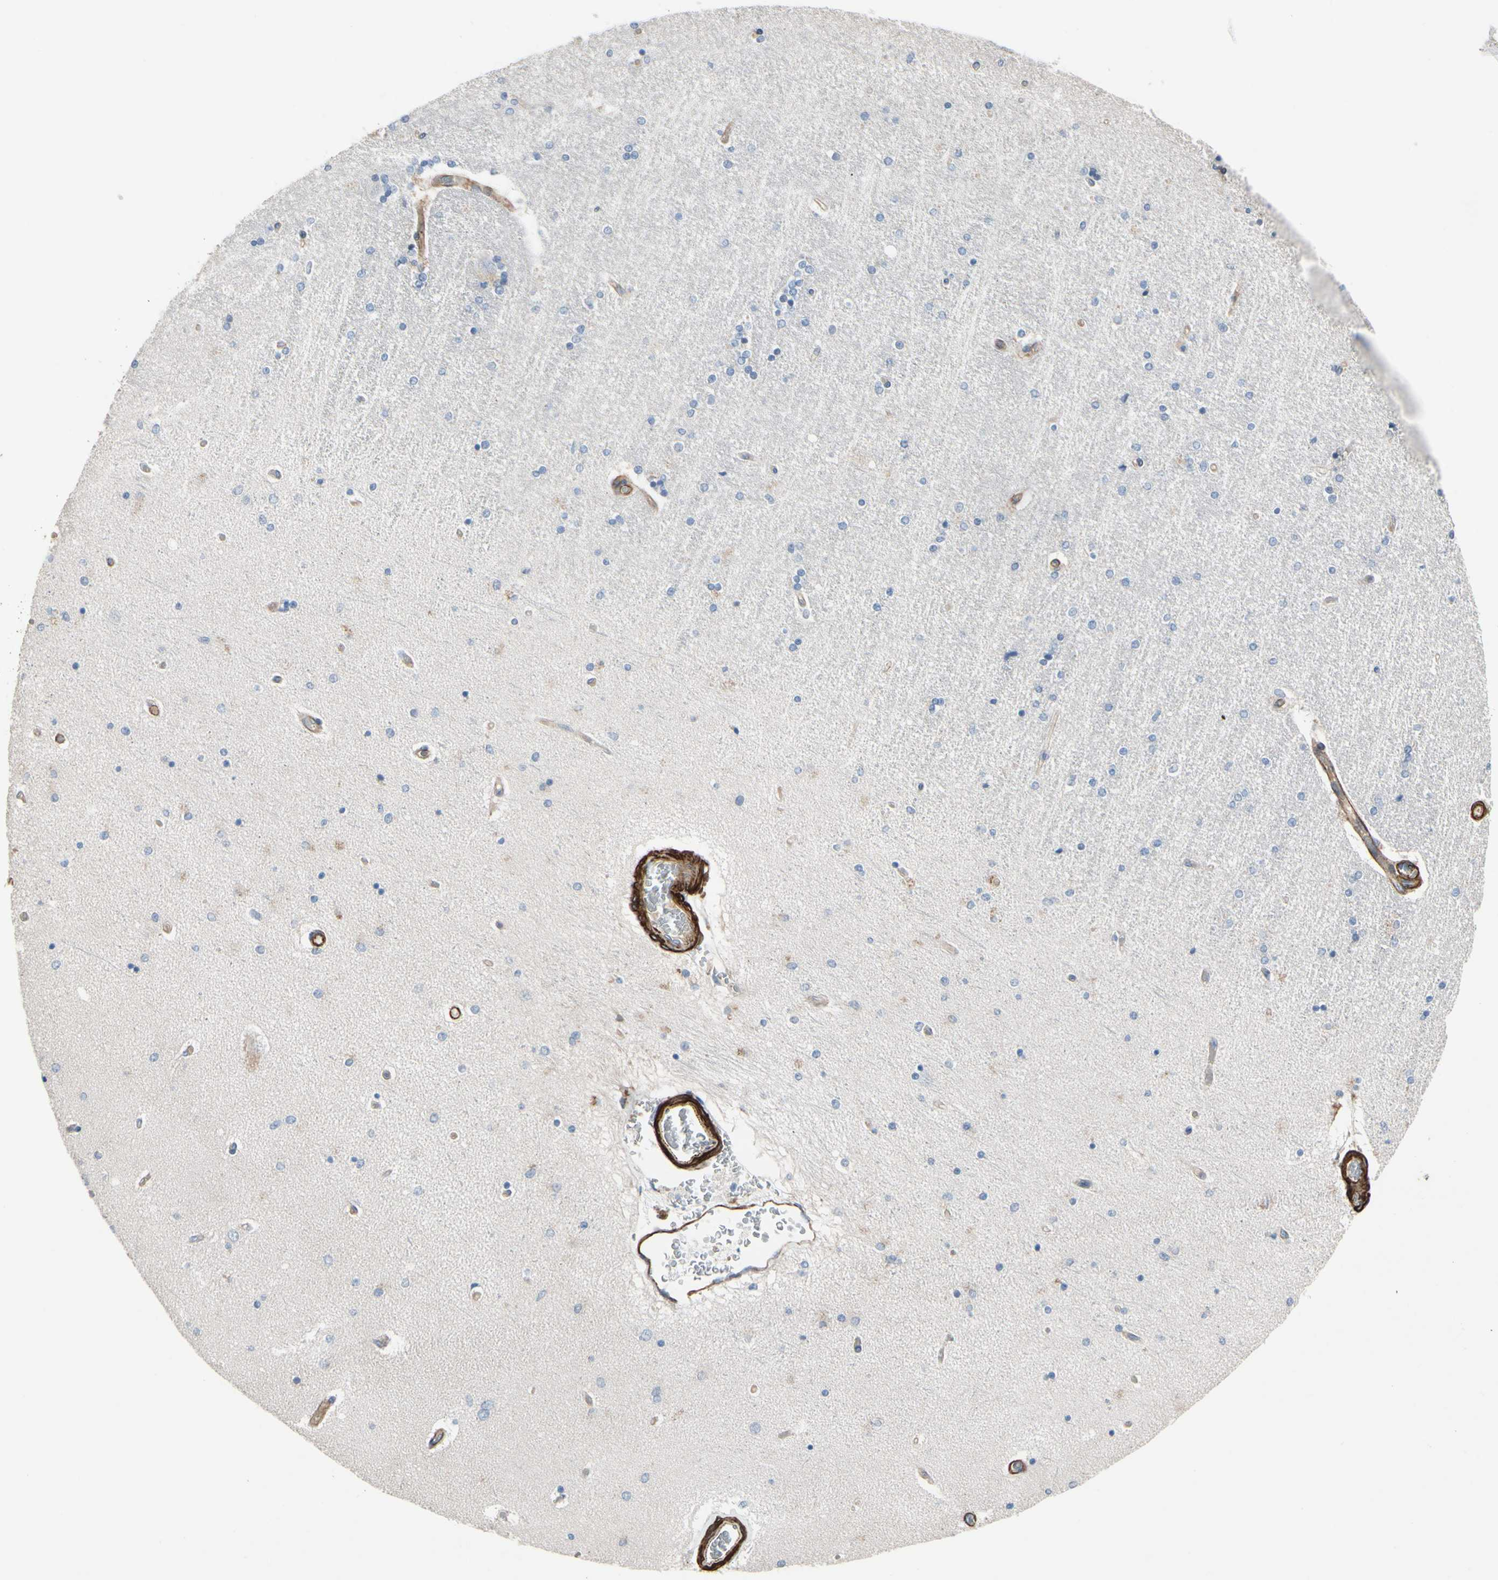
{"staining": {"intensity": "negative", "quantity": "none", "location": "none"}, "tissue": "hippocampus", "cell_type": "Glial cells", "image_type": "normal", "snomed": [{"axis": "morphology", "description": "Normal tissue, NOS"}, {"axis": "topography", "description": "Hippocampus"}], "caption": "Immunohistochemistry photomicrograph of unremarkable hippocampus: hippocampus stained with DAB displays no significant protein positivity in glial cells. (DAB (3,3'-diaminobenzidine) immunohistochemistry (IHC) with hematoxylin counter stain).", "gene": "TPM1", "patient": {"sex": "female", "age": 54}}